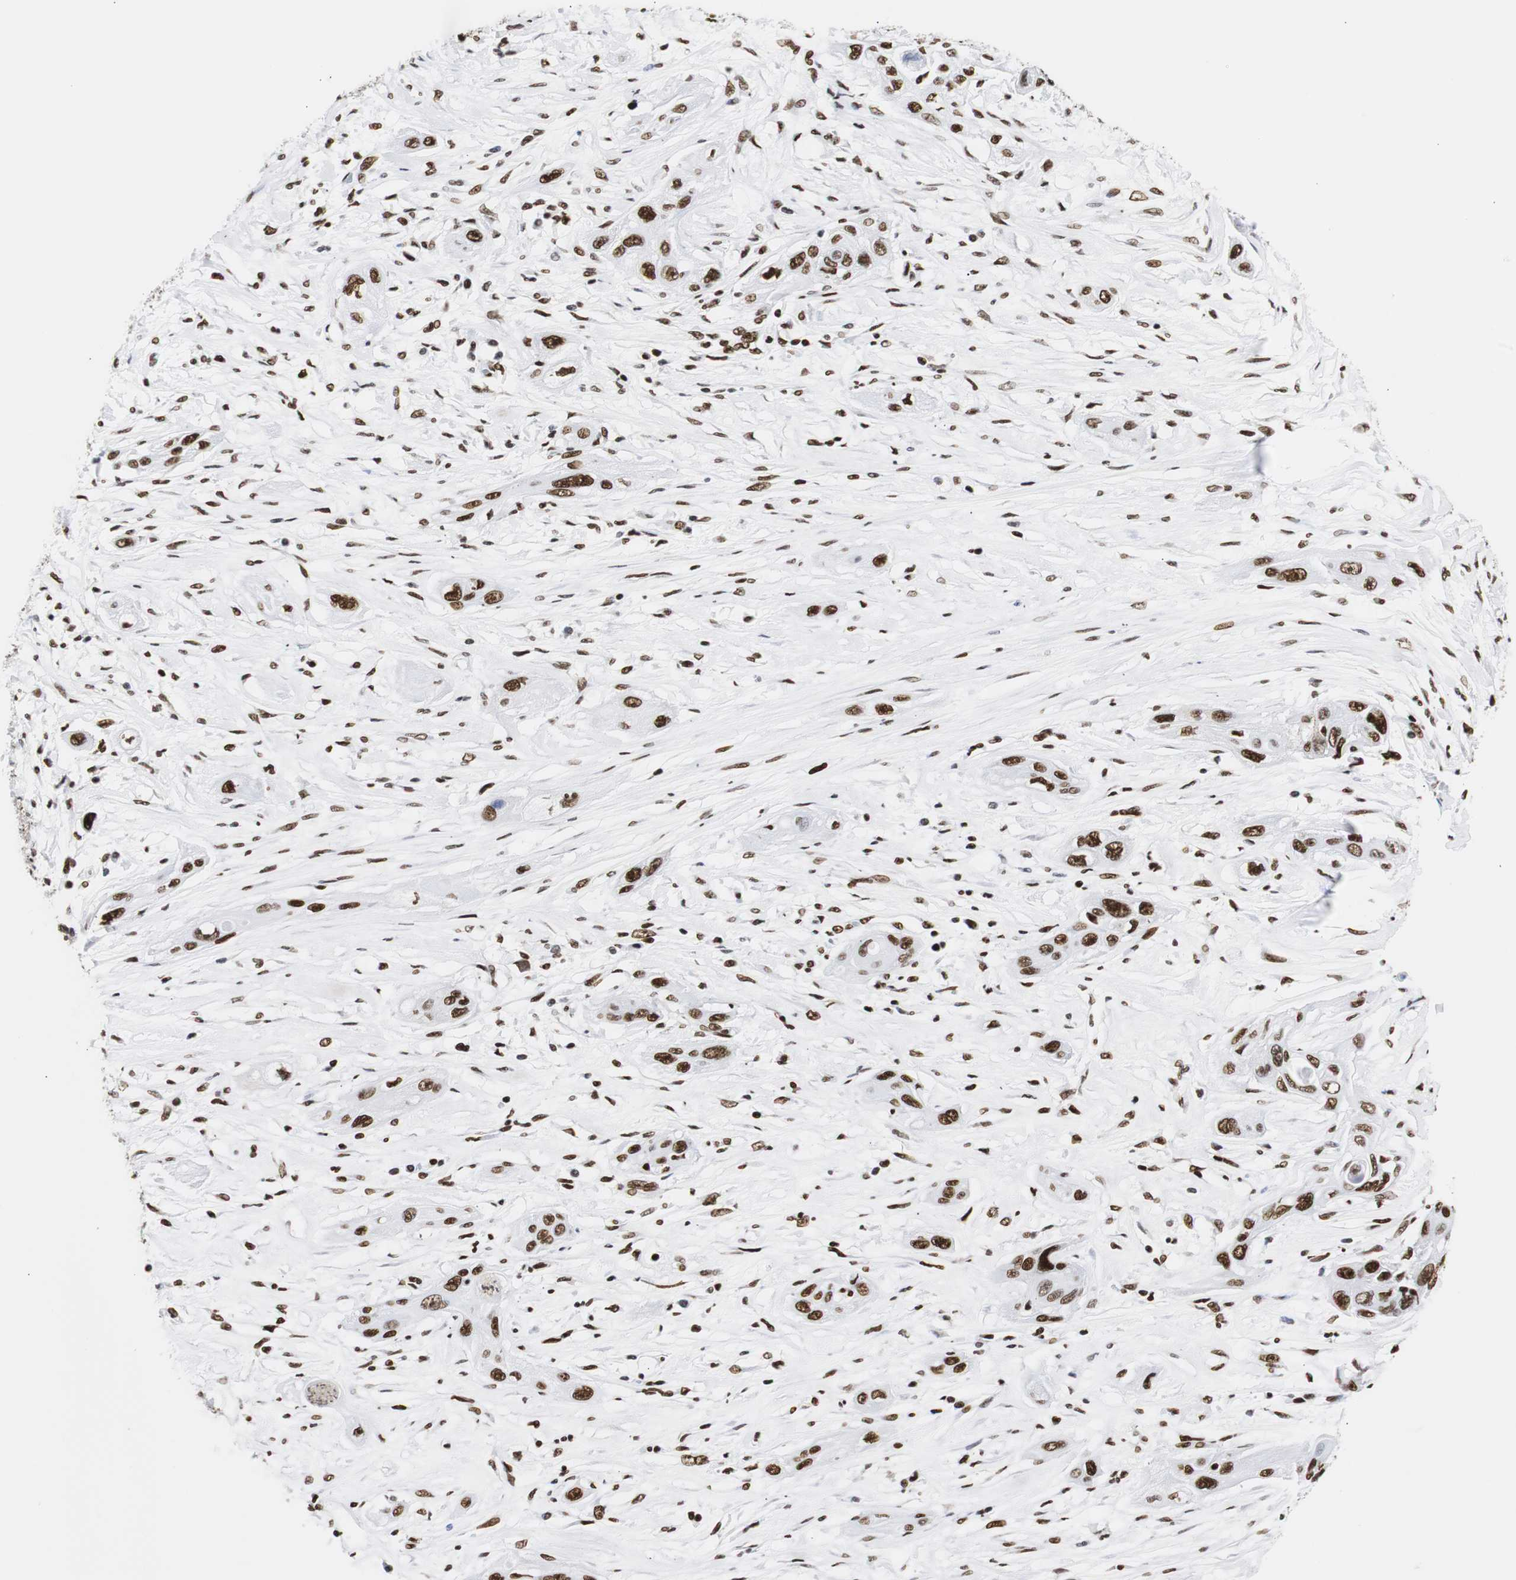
{"staining": {"intensity": "strong", "quantity": ">75%", "location": "nuclear"}, "tissue": "lung cancer", "cell_type": "Tumor cells", "image_type": "cancer", "snomed": [{"axis": "morphology", "description": "Squamous cell carcinoma, NOS"}, {"axis": "topography", "description": "Lung"}], "caption": "The immunohistochemical stain highlights strong nuclear staining in tumor cells of squamous cell carcinoma (lung) tissue.", "gene": "HNRNPH2", "patient": {"sex": "female", "age": 47}}